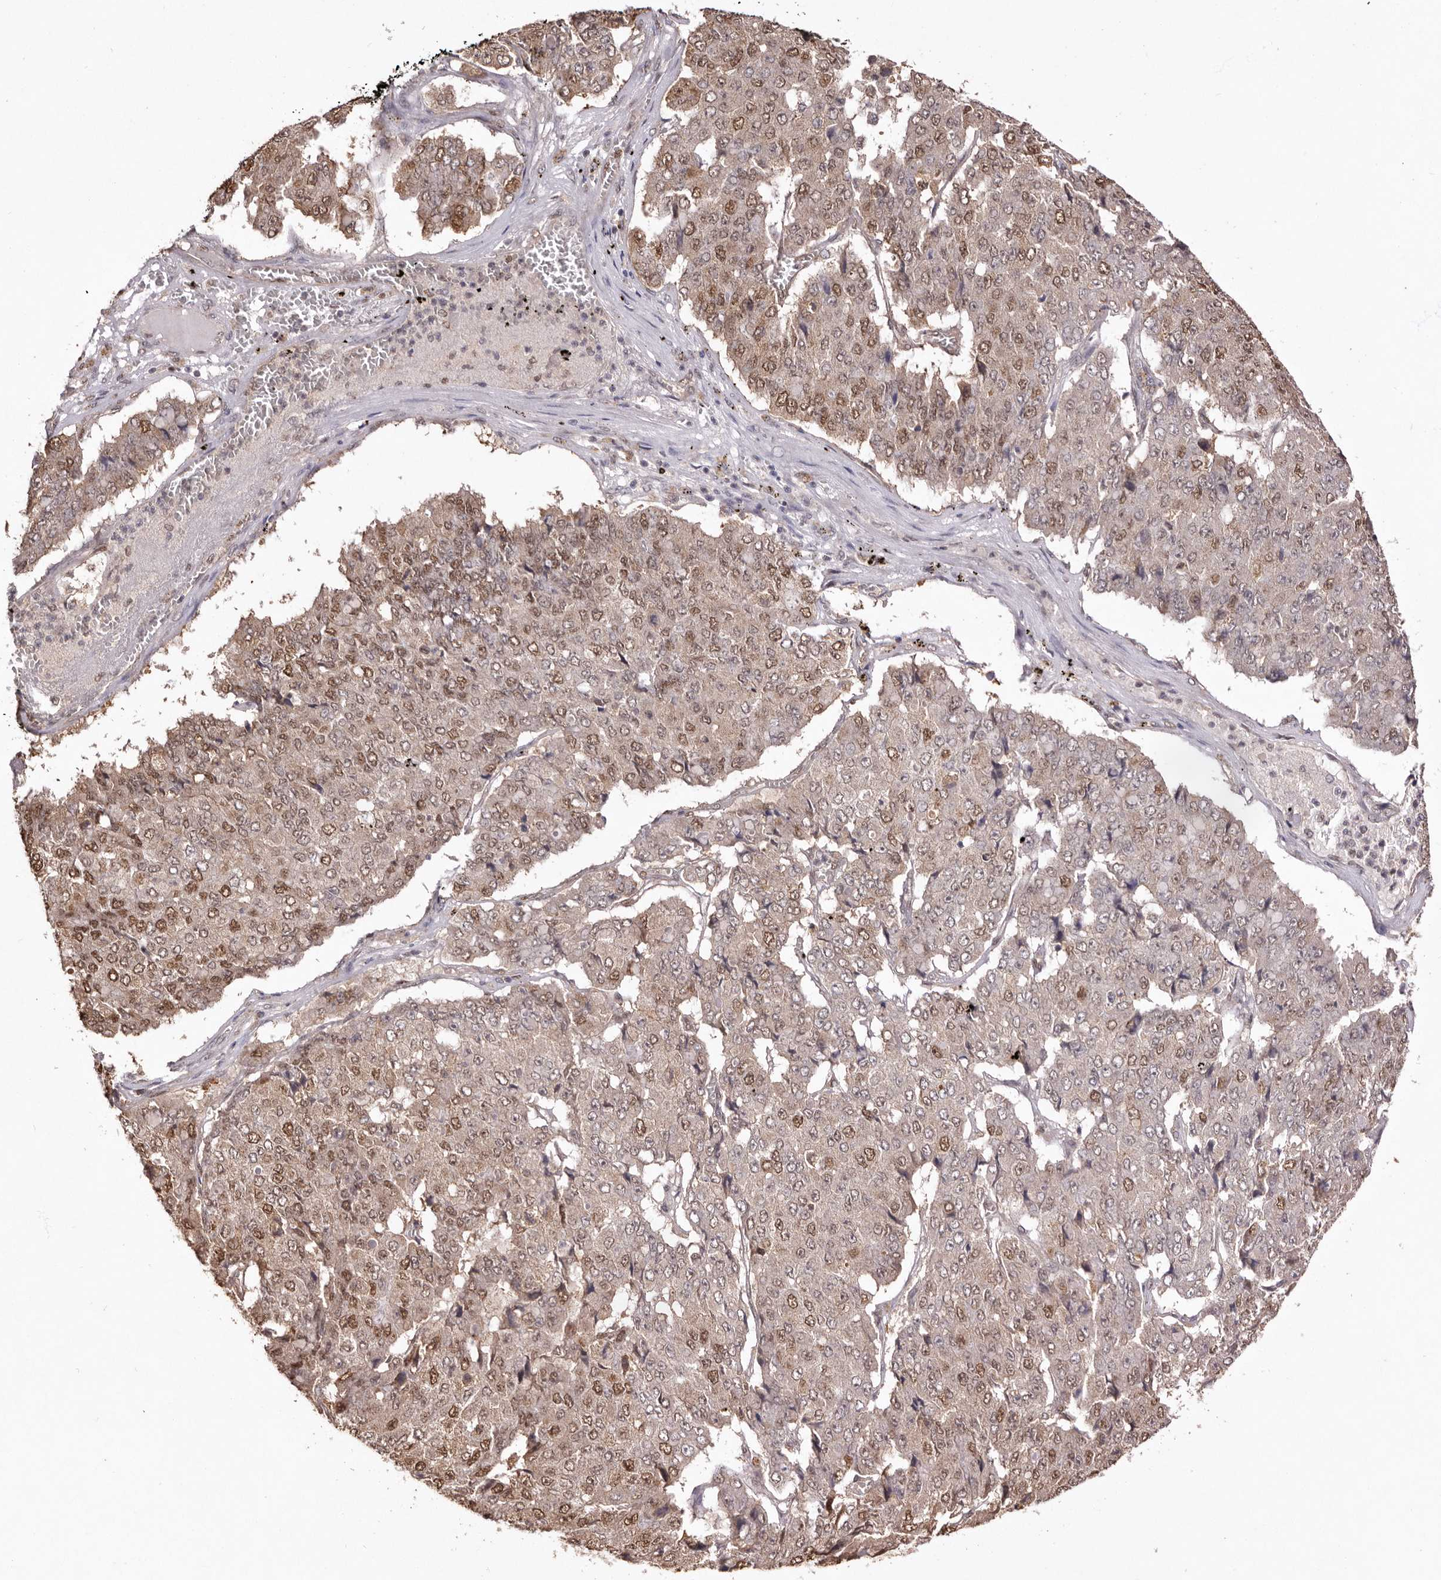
{"staining": {"intensity": "moderate", "quantity": "25%-75%", "location": "nuclear"}, "tissue": "pancreatic cancer", "cell_type": "Tumor cells", "image_type": "cancer", "snomed": [{"axis": "morphology", "description": "Adenocarcinoma, NOS"}, {"axis": "topography", "description": "Pancreas"}], "caption": "Adenocarcinoma (pancreatic) was stained to show a protein in brown. There is medium levels of moderate nuclear staining in approximately 25%-75% of tumor cells.", "gene": "NOTCH1", "patient": {"sex": "male", "age": 50}}